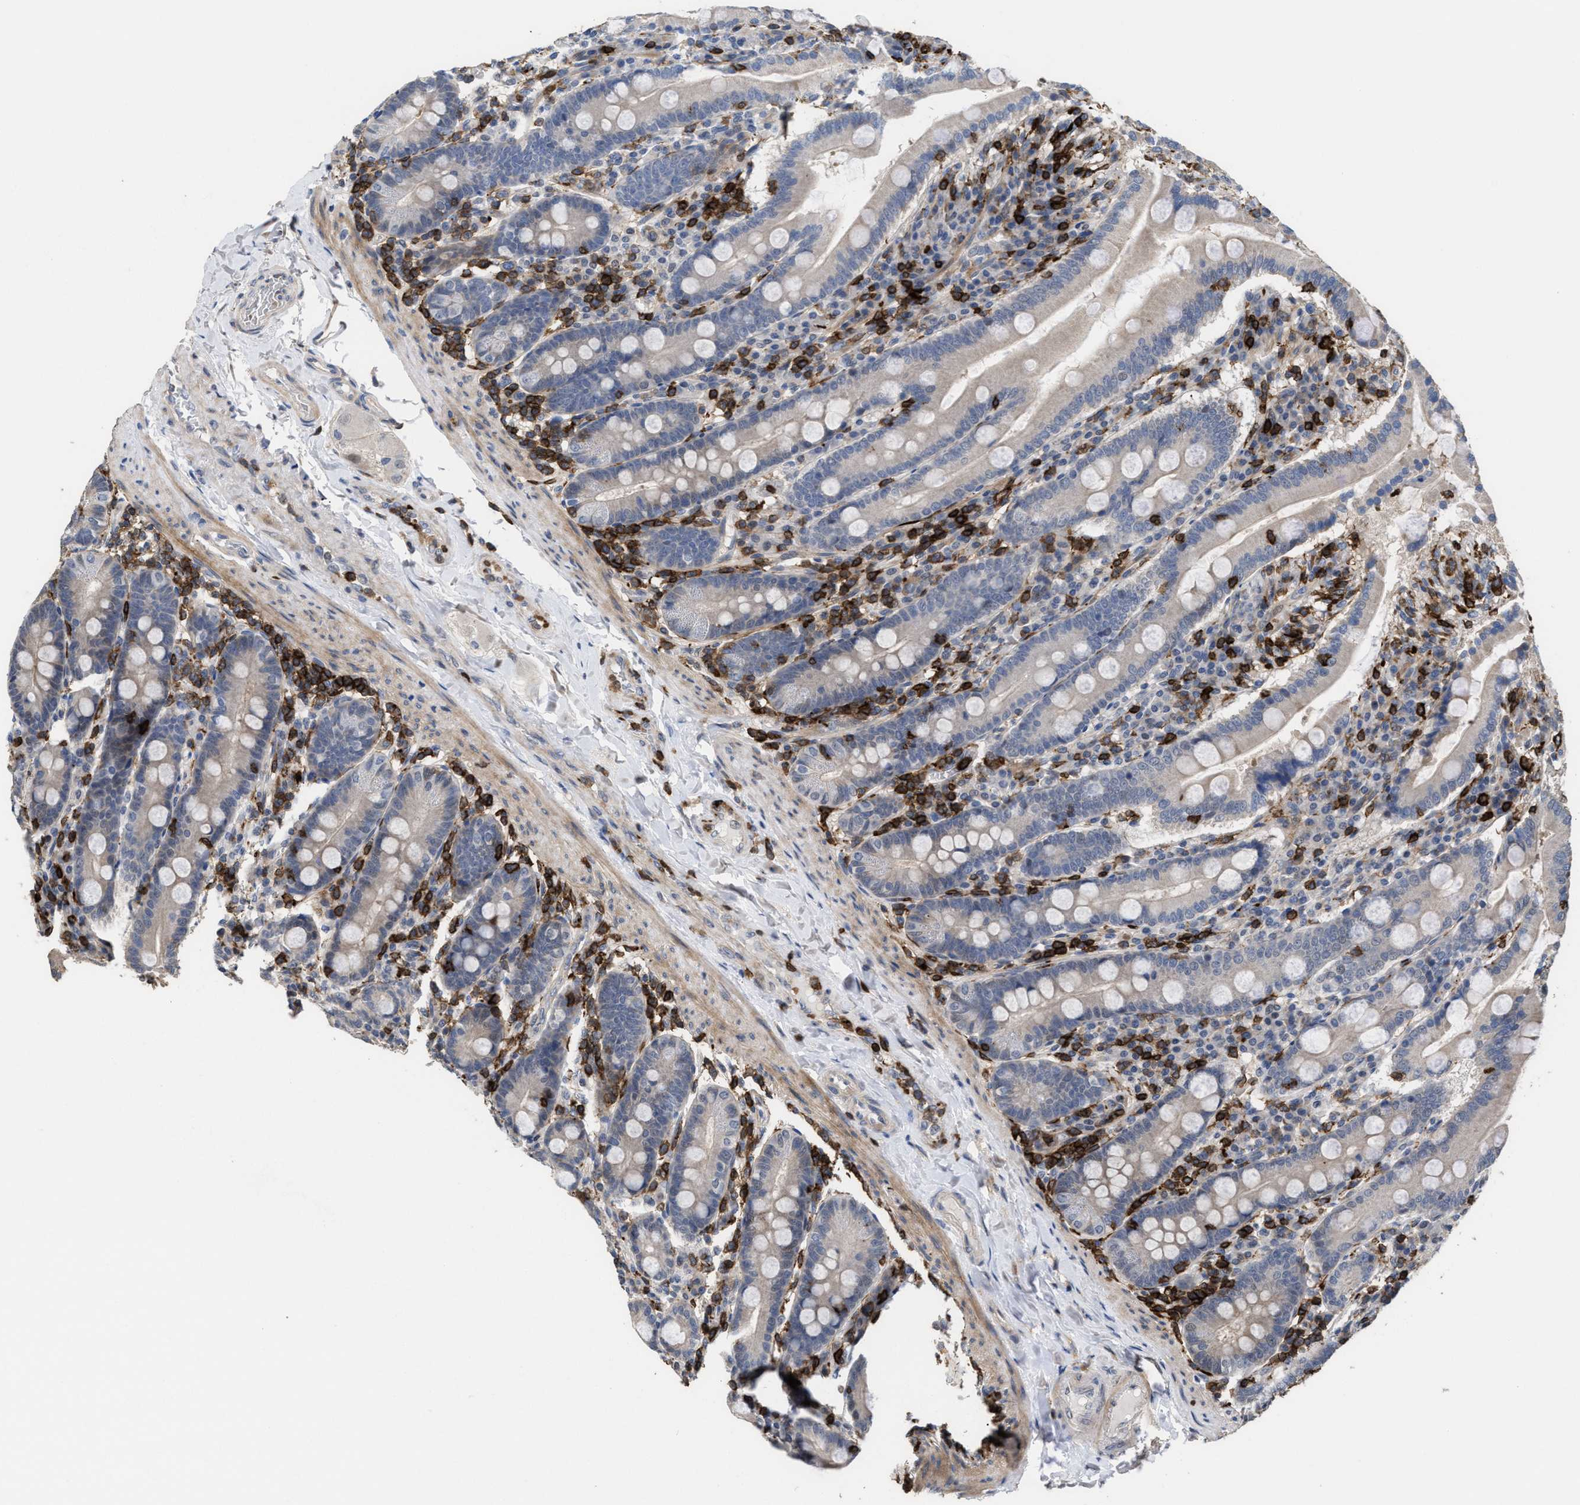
{"staining": {"intensity": "weak", "quantity": "<25%", "location": "cytoplasmic/membranous"}, "tissue": "duodenum", "cell_type": "Glandular cells", "image_type": "normal", "snomed": [{"axis": "morphology", "description": "Normal tissue, NOS"}, {"axis": "topography", "description": "Duodenum"}], "caption": "Immunohistochemistry (IHC) image of unremarkable duodenum: human duodenum stained with DAB (3,3'-diaminobenzidine) reveals no significant protein staining in glandular cells.", "gene": "PTPRE", "patient": {"sex": "male", "age": 50}}